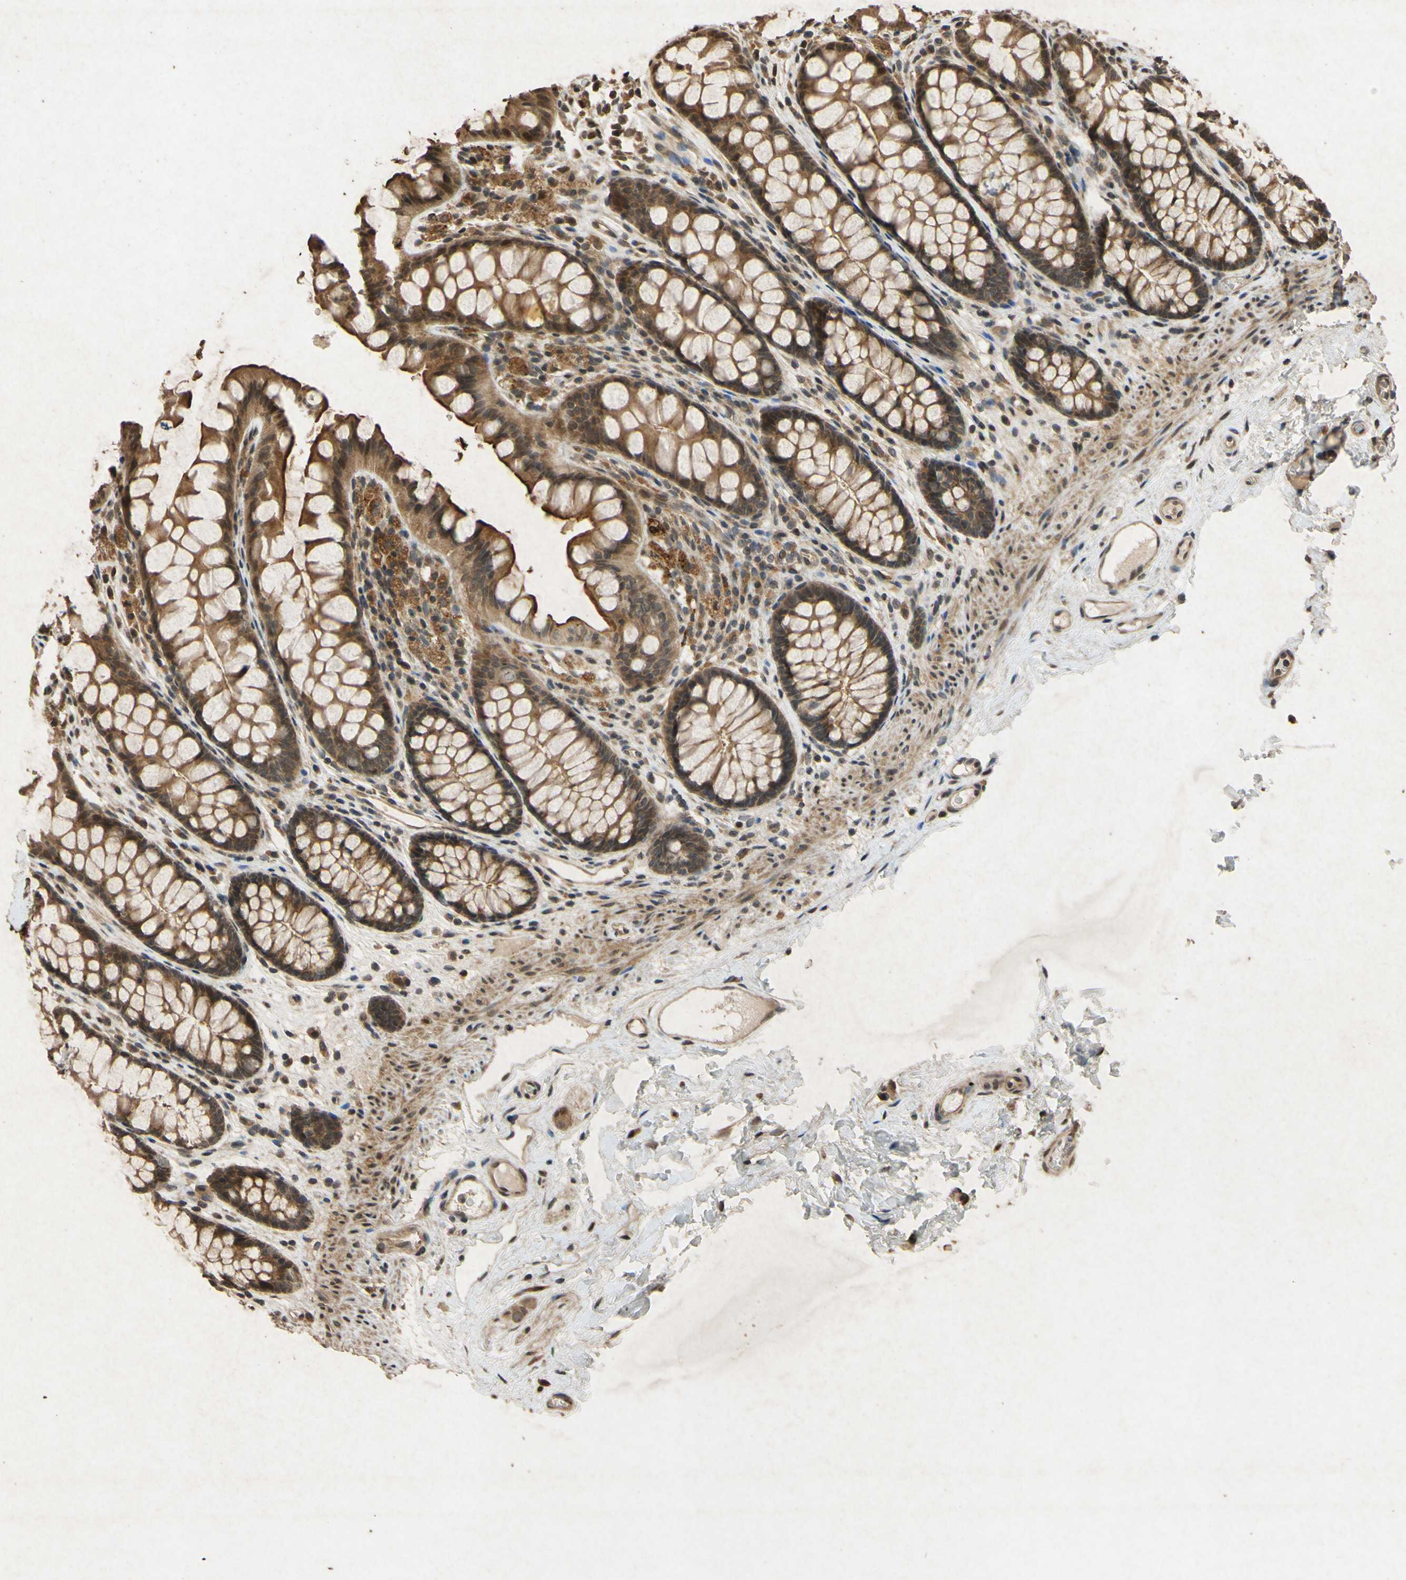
{"staining": {"intensity": "moderate", "quantity": ">75%", "location": "cytoplasmic/membranous,nuclear"}, "tissue": "colon", "cell_type": "Endothelial cells", "image_type": "normal", "snomed": [{"axis": "morphology", "description": "Normal tissue, NOS"}, {"axis": "topography", "description": "Colon"}], "caption": "Immunohistochemistry staining of benign colon, which demonstrates medium levels of moderate cytoplasmic/membranous,nuclear positivity in about >75% of endothelial cells indicating moderate cytoplasmic/membranous,nuclear protein positivity. The staining was performed using DAB (brown) for protein detection and nuclei were counterstained in hematoxylin (blue).", "gene": "ATP6V1H", "patient": {"sex": "female", "age": 55}}